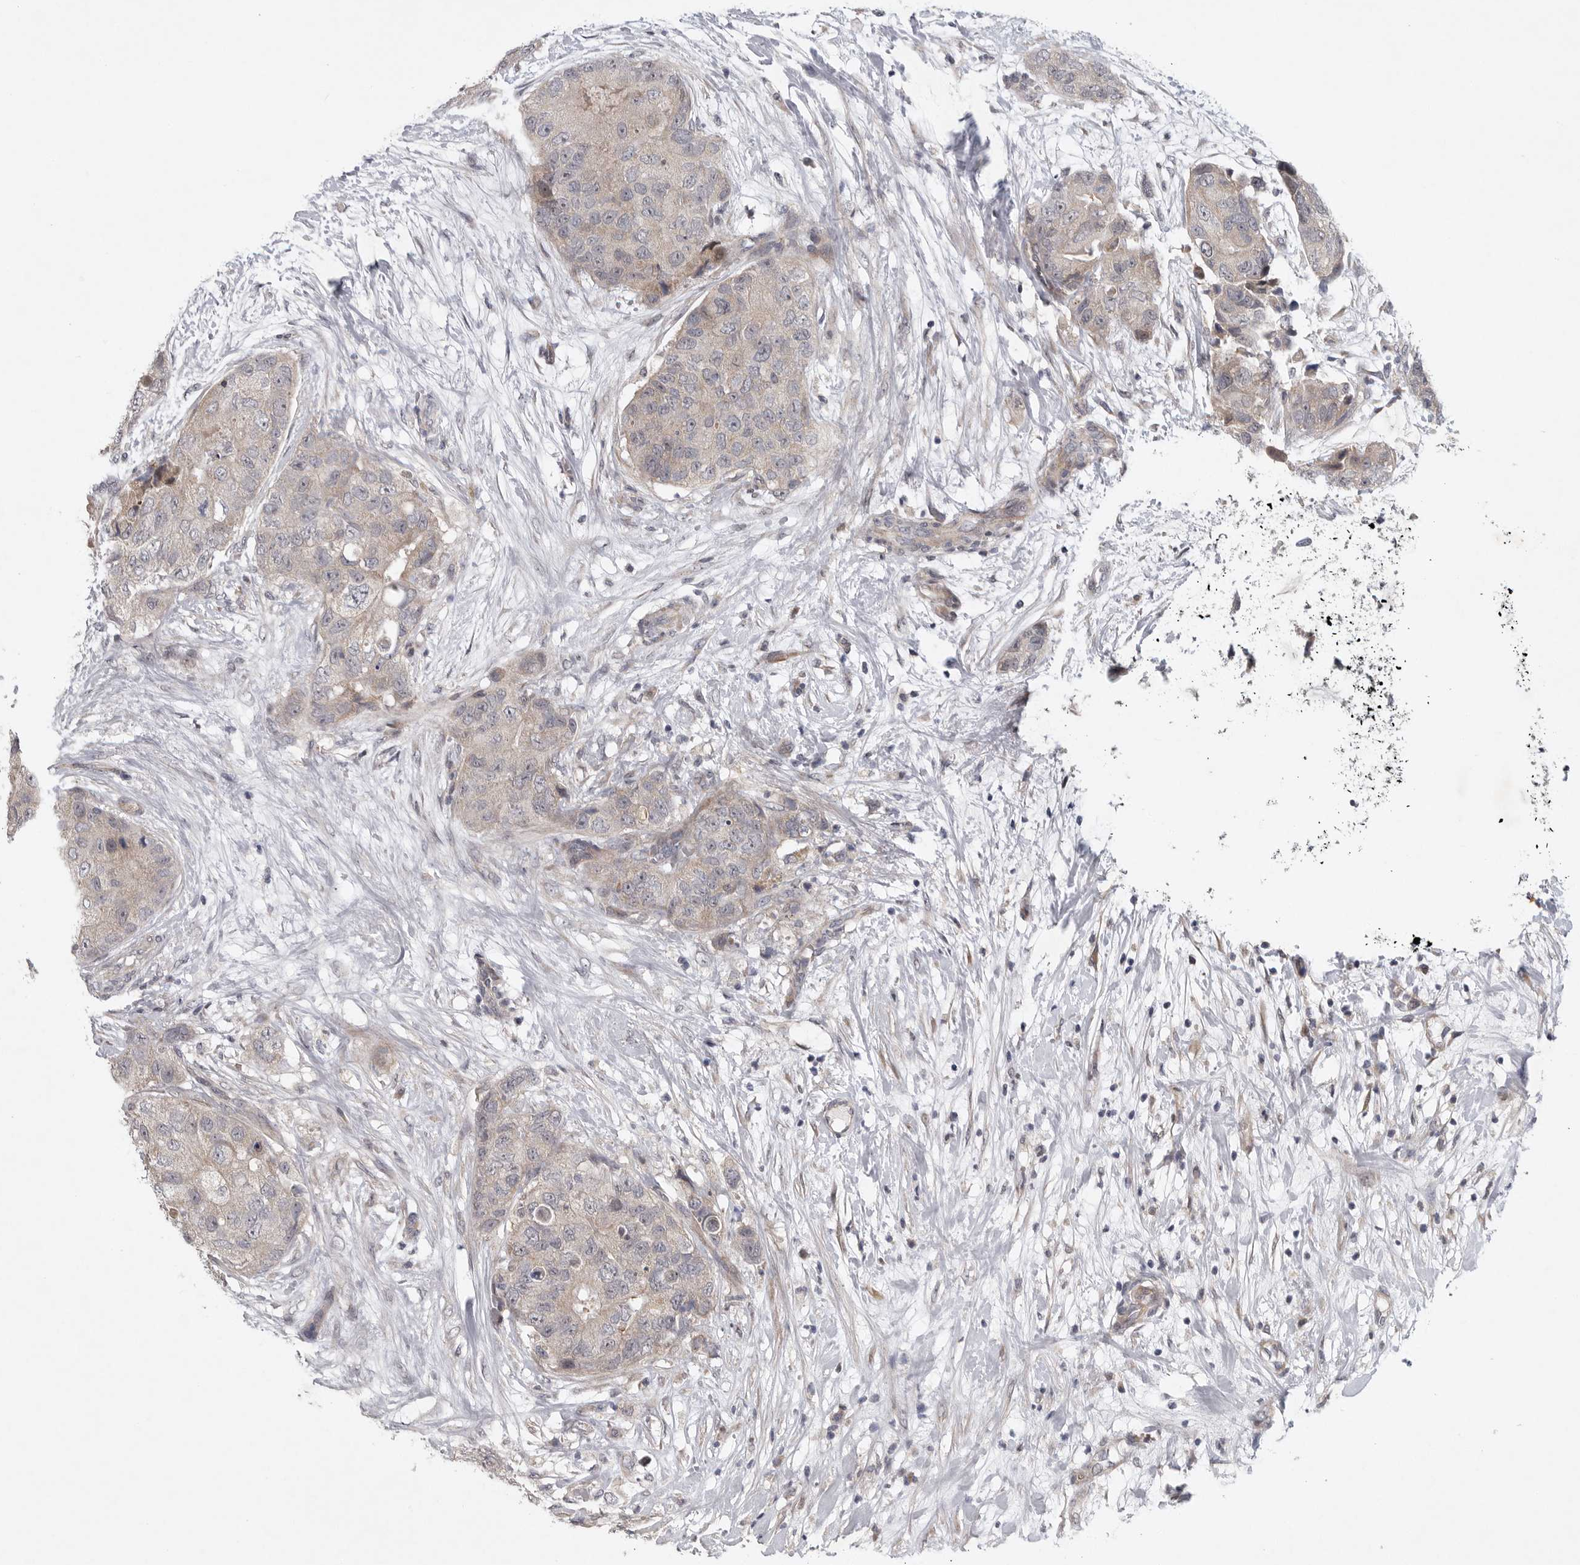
{"staining": {"intensity": "weak", "quantity": "<25%", "location": "cytoplasmic/membranous"}, "tissue": "breast cancer", "cell_type": "Tumor cells", "image_type": "cancer", "snomed": [{"axis": "morphology", "description": "Duct carcinoma"}, {"axis": "topography", "description": "Breast"}], "caption": "Immunohistochemistry (IHC) micrograph of neoplastic tissue: human breast cancer stained with DAB (3,3'-diaminobenzidine) shows no significant protein expression in tumor cells. The staining was performed using DAB to visualize the protein expression in brown, while the nuclei were stained in blue with hematoxylin (Magnification: 20x).", "gene": "FBXO43", "patient": {"sex": "female", "age": 62}}